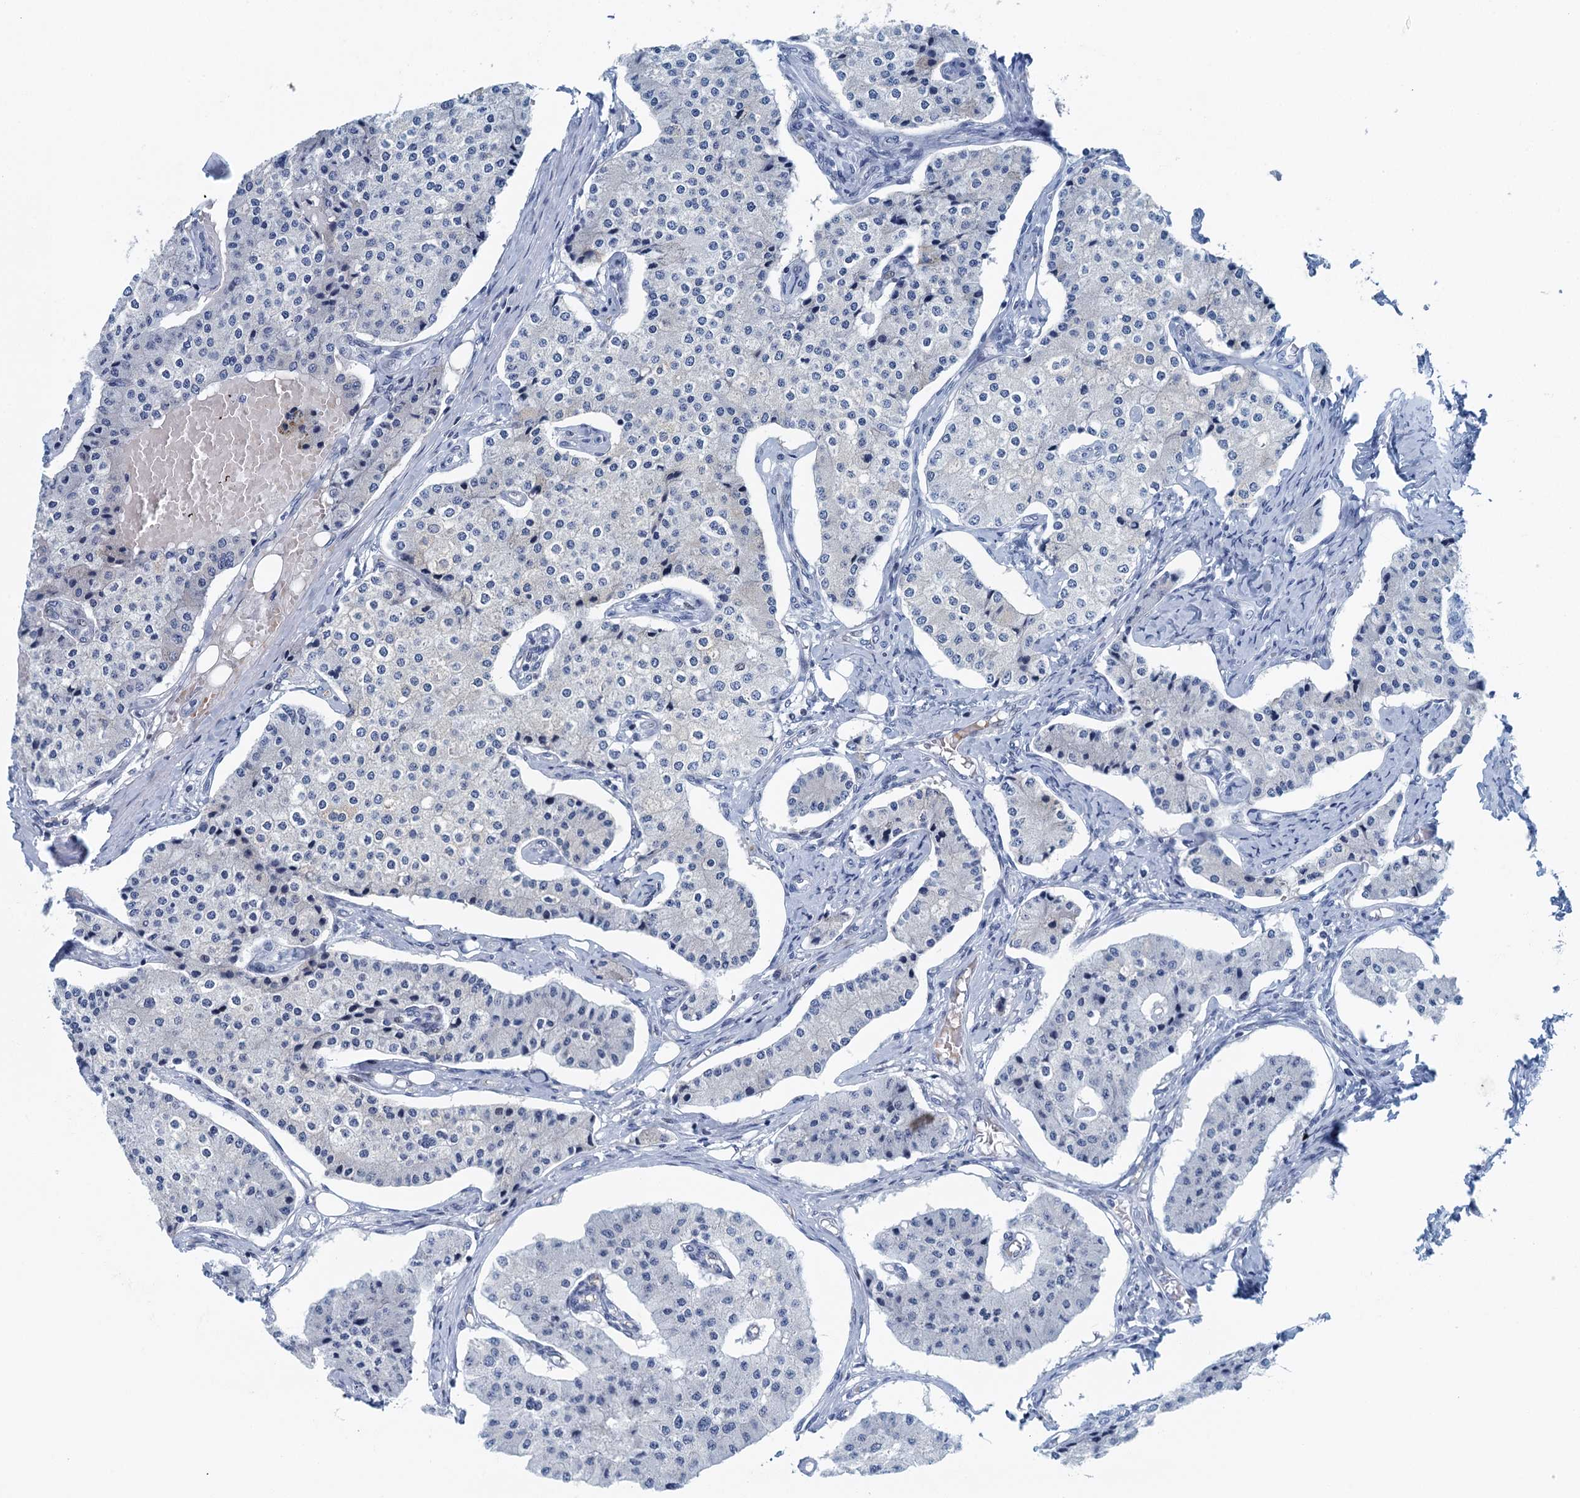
{"staining": {"intensity": "negative", "quantity": "none", "location": "none"}, "tissue": "carcinoid", "cell_type": "Tumor cells", "image_type": "cancer", "snomed": [{"axis": "morphology", "description": "Carcinoid, malignant, NOS"}, {"axis": "topography", "description": "Colon"}], "caption": "There is no significant expression in tumor cells of carcinoid.", "gene": "ANKRD13D", "patient": {"sex": "female", "age": 52}}